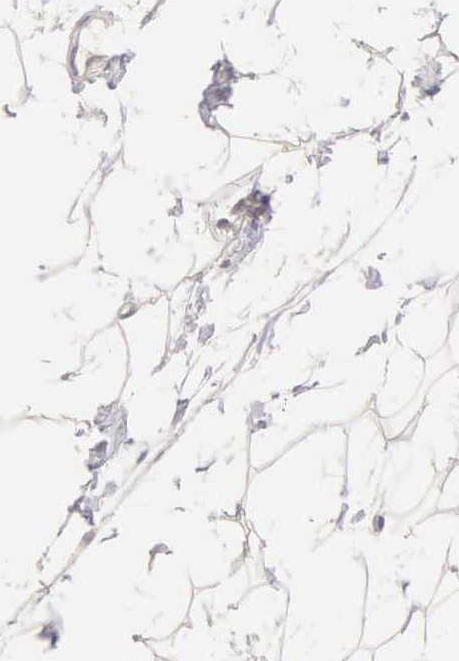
{"staining": {"intensity": "negative", "quantity": "none", "location": "none"}, "tissue": "adipose tissue", "cell_type": "Adipocytes", "image_type": "normal", "snomed": [{"axis": "morphology", "description": "Normal tissue, NOS"}, {"axis": "topography", "description": "Breast"}], "caption": "Protein analysis of normal adipose tissue shows no significant expression in adipocytes.", "gene": "ESR1", "patient": {"sex": "female", "age": 44}}